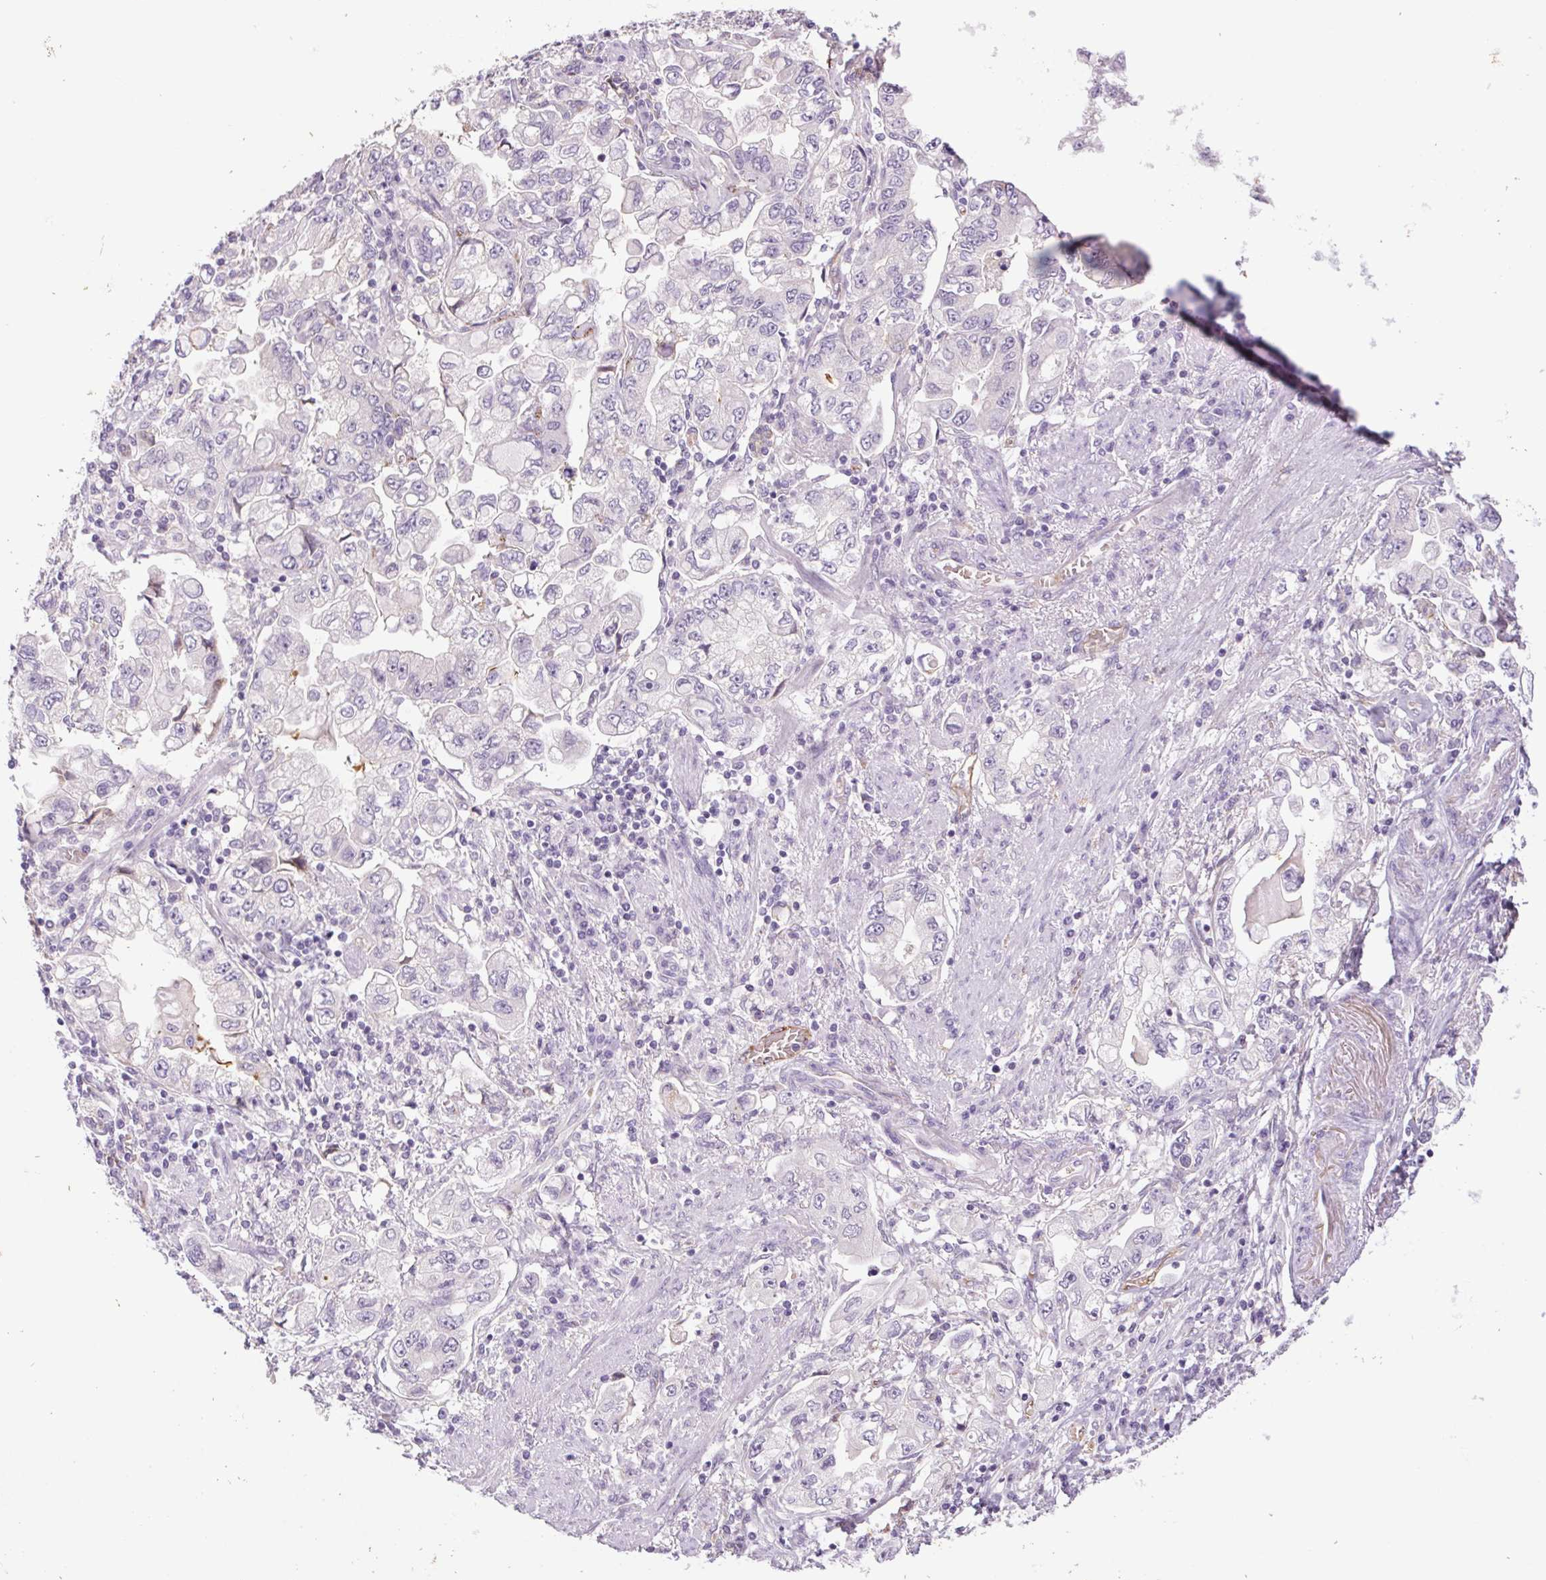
{"staining": {"intensity": "negative", "quantity": "none", "location": "none"}, "tissue": "stomach cancer", "cell_type": "Tumor cells", "image_type": "cancer", "snomed": [{"axis": "morphology", "description": "Adenocarcinoma, NOS"}, {"axis": "topography", "description": "Stomach, lower"}], "caption": "The IHC image has no significant positivity in tumor cells of stomach cancer tissue. (DAB immunohistochemistry with hematoxylin counter stain).", "gene": "IGFL3", "patient": {"sex": "female", "age": 93}}